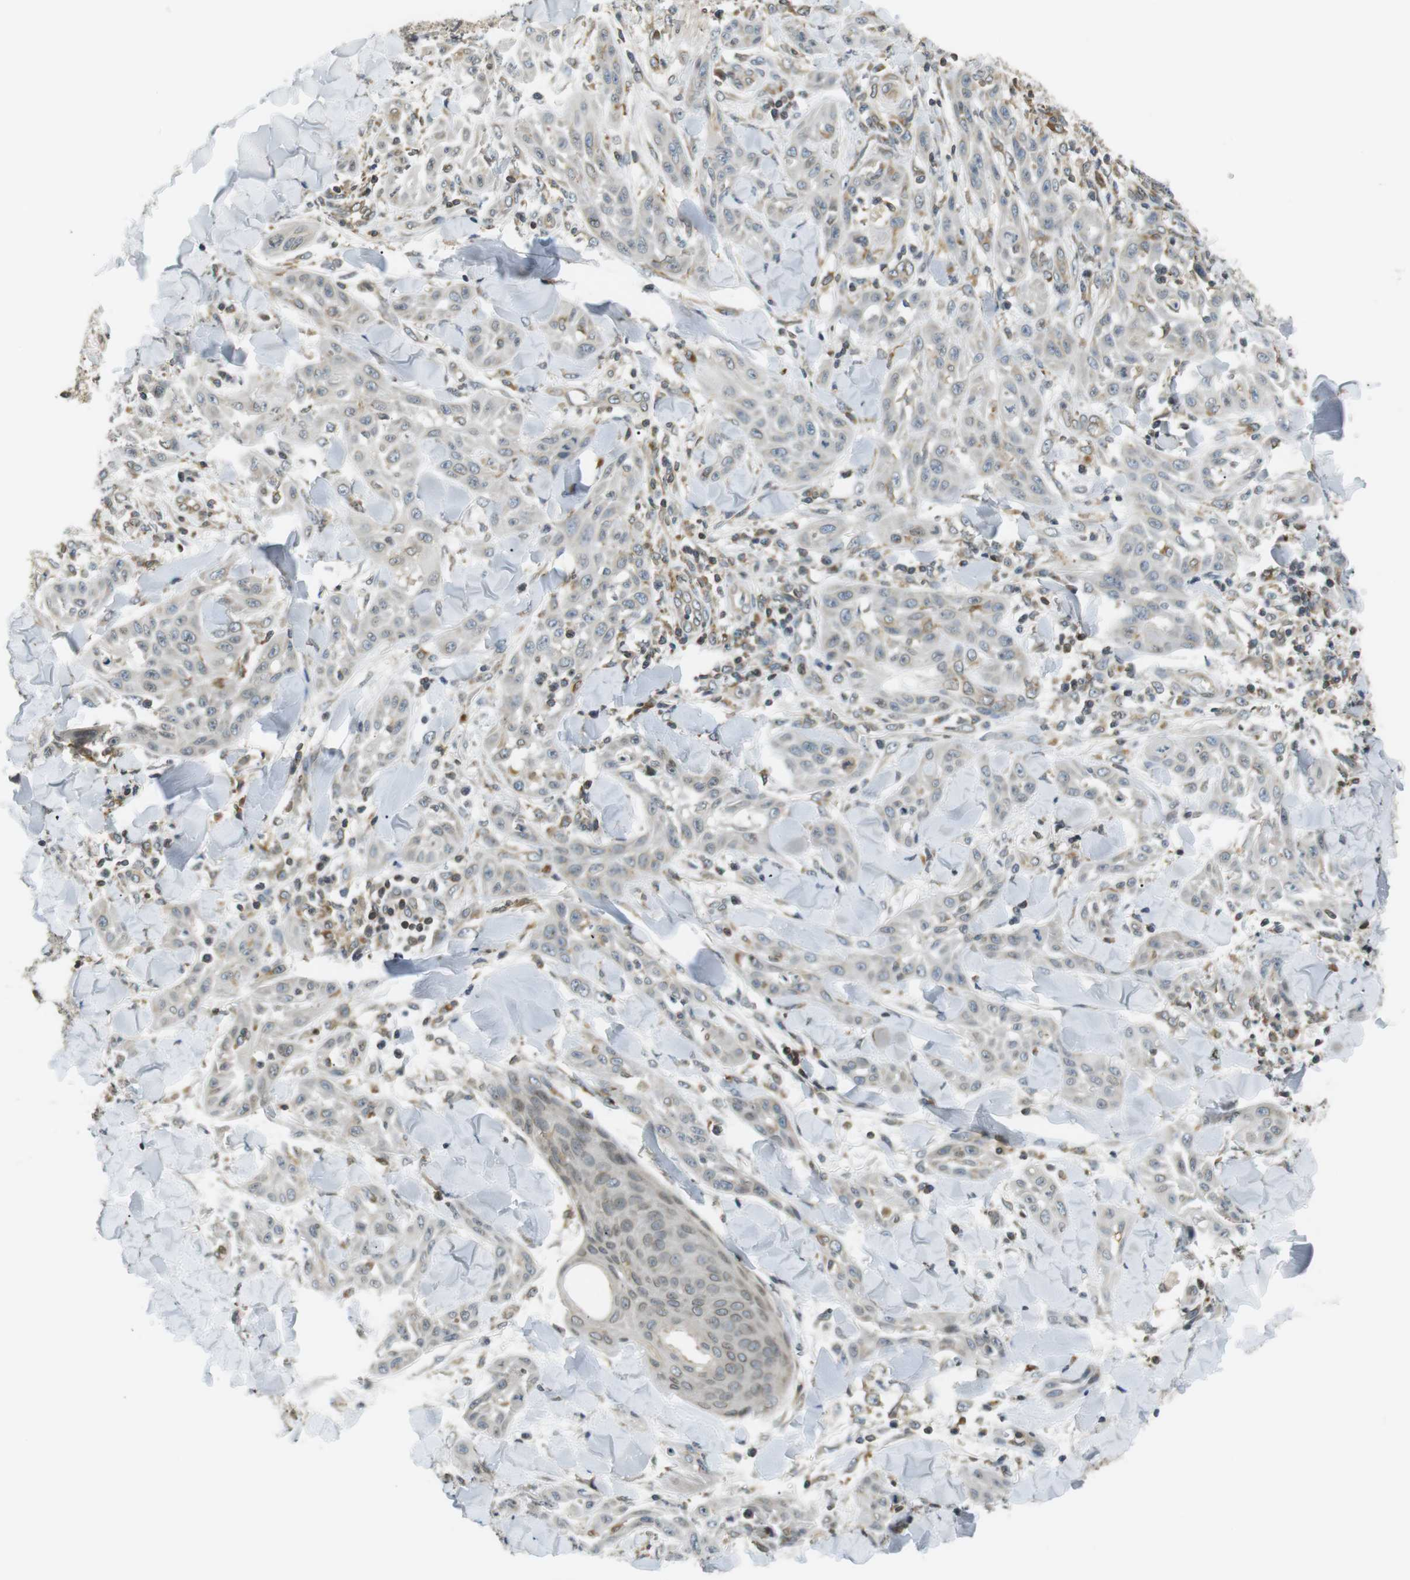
{"staining": {"intensity": "negative", "quantity": "none", "location": "none"}, "tissue": "skin cancer", "cell_type": "Tumor cells", "image_type": "cancer", "snomed": [{"axis": "morphology", "description": "Squamous cell carcinoma, NOS"}, {"axis": "topography", "description": "Skin"}], "caption": "Micrograph shows no significant protein staining in tumor cells of skin cancer. (Stains: DAB immunohistochemistry (IHC) with hematoxylin counter stain, Microscopy: brightfield microscopy at high magnification).", "gene": "TMX4", "patient": {"sex": "male", "age": 24}}